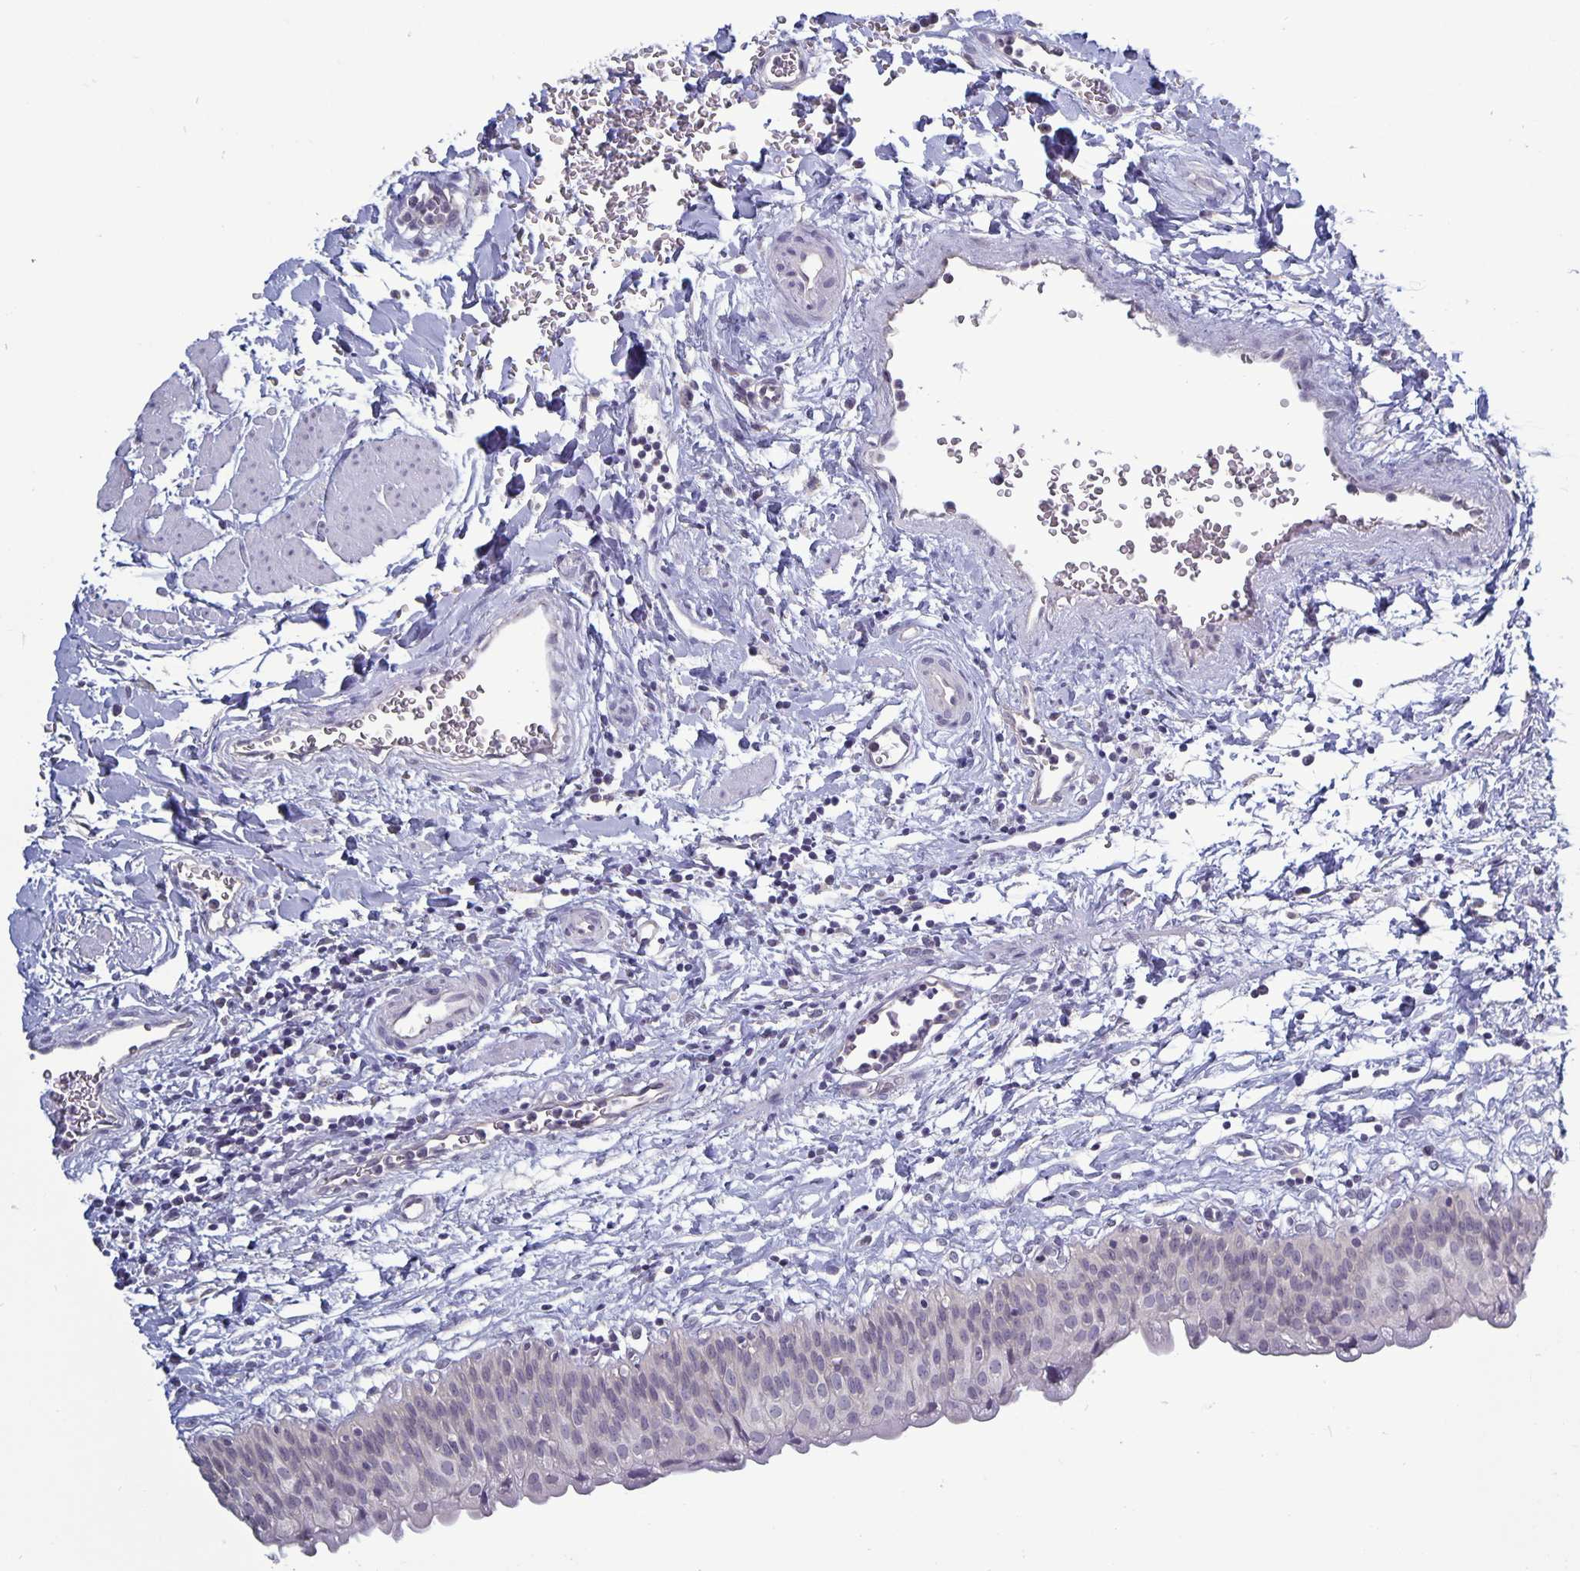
{"staining": {"intensity": "negative", "quantity": "none", "location": "none"}, "tissue": "urinary bladder", "cell_type": "Urothelial cells", "image_type": "normal", "snomed": [{"axis": "morphology", "description": "Normal tissue, NOS"}, {"axis": "topography", "description": "Urinary bladder"}], "caption": "High power microscopy photomicrograph of an immunohistochemistry image of unremarkable urinary bladder, revealing no significant staining in urothelial cells.", "gene": "PLCB3", "patient": {"sex": "male", "age": 55}}